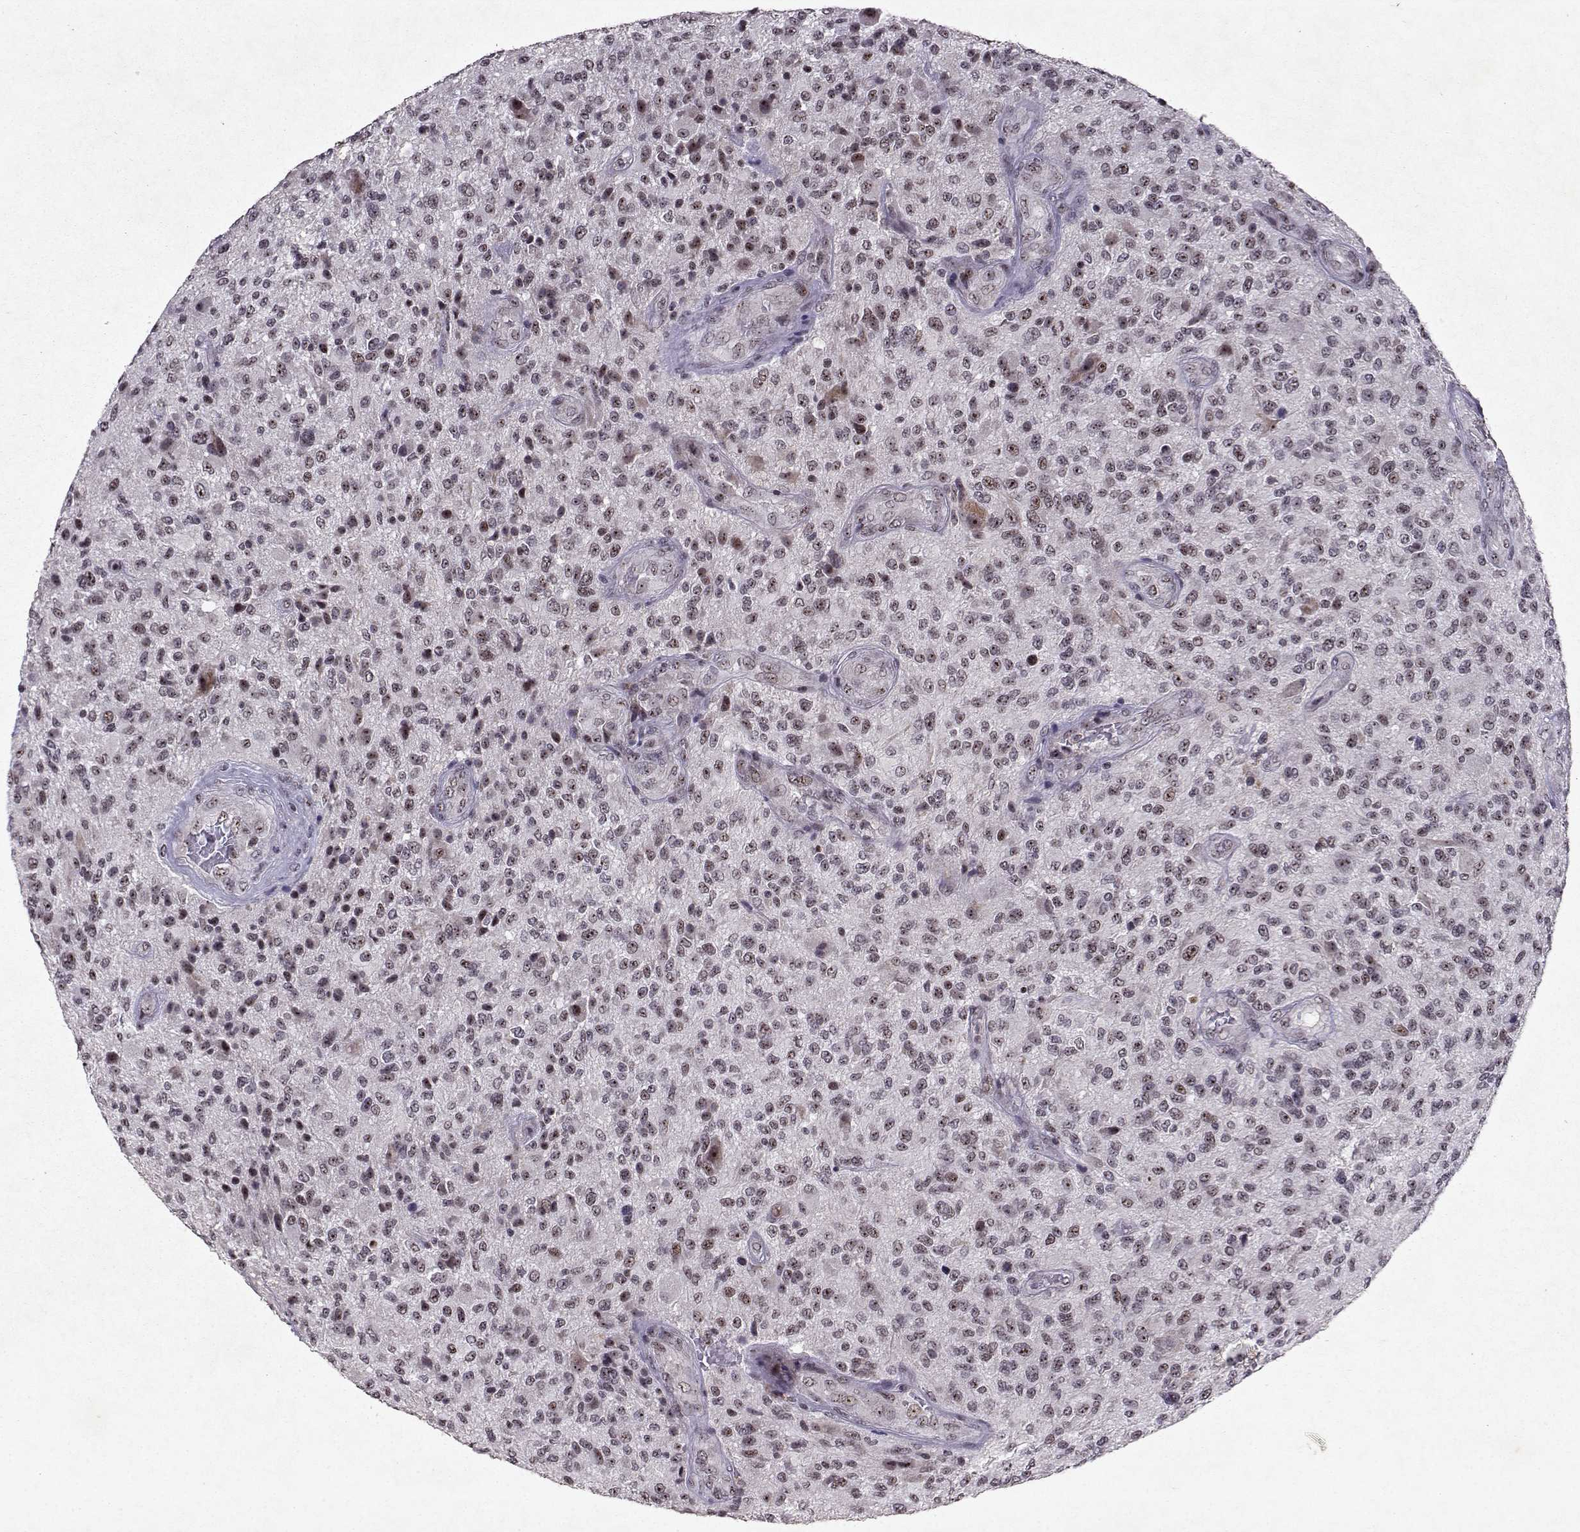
{"staining": {"intensity": "weak", "quantity": "<25%", "location": "nuclear"}, "tissue": "glioma", "cell_type": "Tumor cells", "image_type": "cancer", "snomed": [{"axis": "morphology", "description": "Glioma, malignant, High grade"}, {"axis": "topography", "description": "Brain"}], "caption": "Glioma stained for a protein using IHC reveals no expression tumor cells.", "gene": "DDX56", "patient": {"sex": "male", "age": 47}}